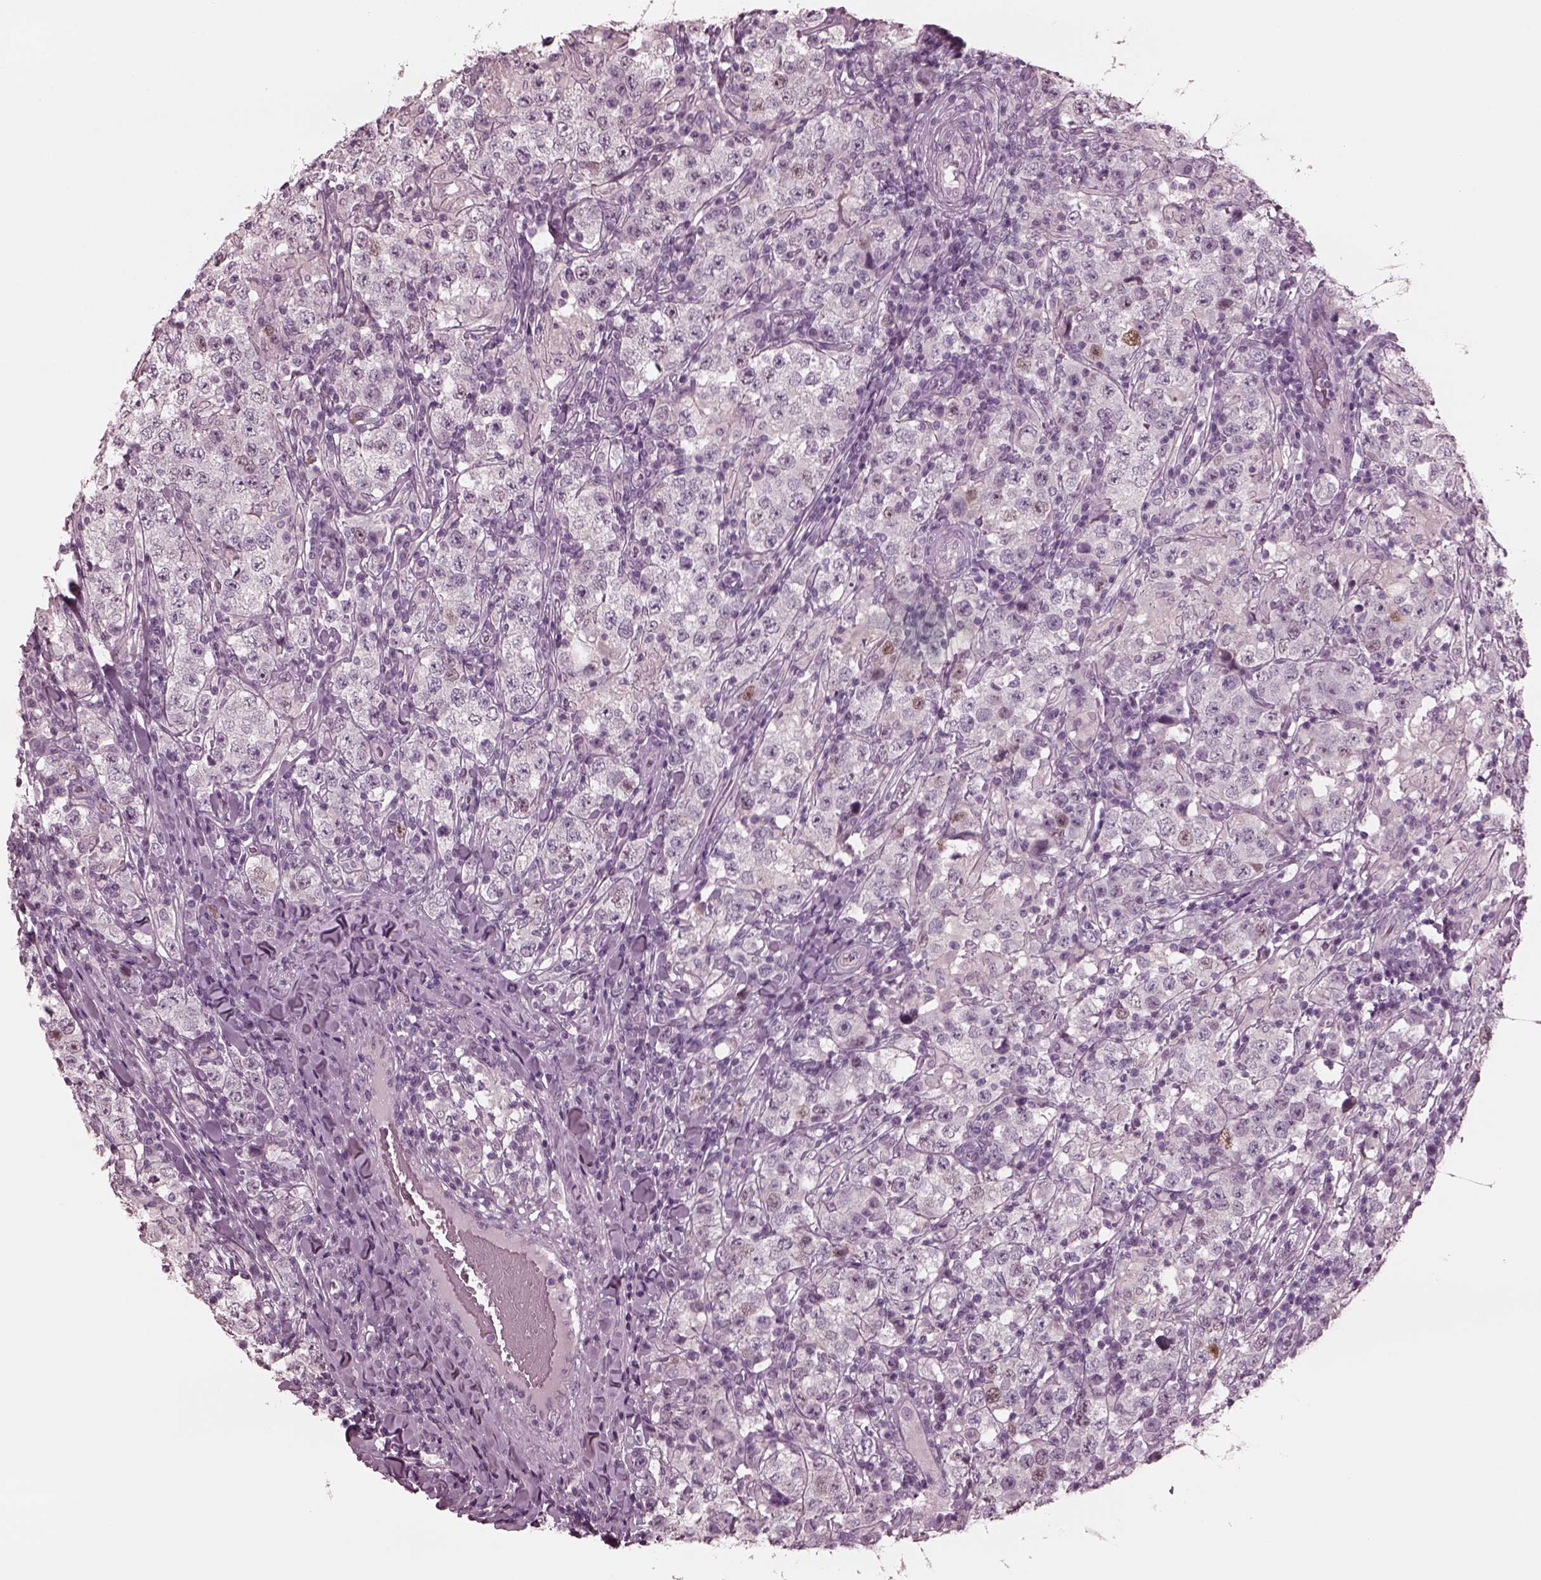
{"staining": {"intensity": "weak", "quantity": "<25%", "location": "cytoplasmic/membranous"}, "tissue": "testis cancer", "cell_type": "Tumor cells", "image_type": "cancer", "snomed": [{"axis": "morphology", "description": "Seminoma, NOS"}, {"axis": "morphology", "description": "Carcinoma, Embryonal, NOS"}, {"axis": "topography", "description": "Testis"}], "caption": "Testis cancer (seminoma) was stained to show a protein in brown. There is no significant expression in tumor cells.", "gene": "YY2", "patient": {"sex": "male", "age": 41}}